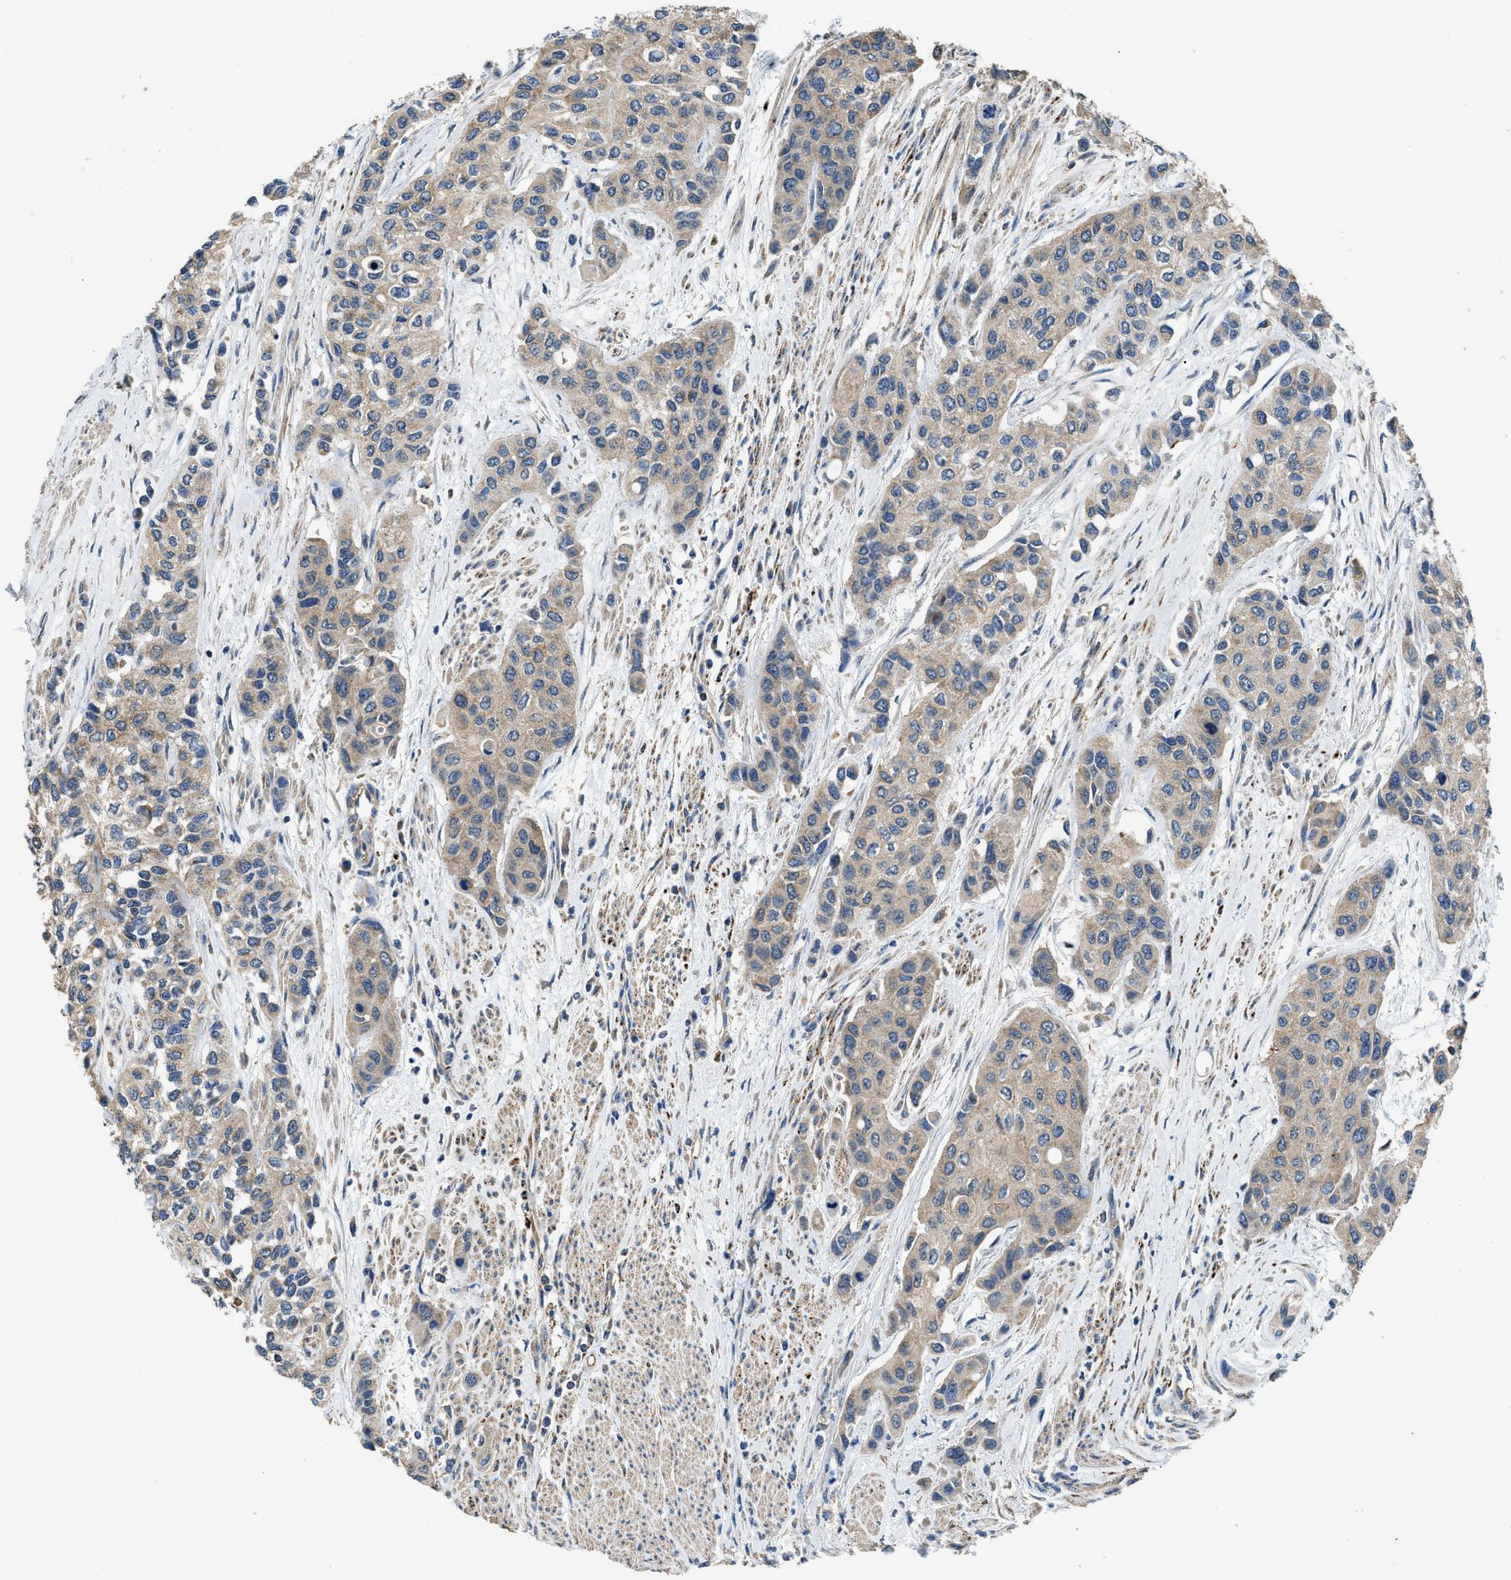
{"staining": {"intensity": "weak", "quantity": ">75%", "location": "cytoplasmic/membranous"}, "tissue": "urothelial cancer", "cell_type": "Tumor cells", "image_type": "cancer", "snomed": [{"axis": "morphology", "description": "Urothelial carcinoma, High grade"}, {"axis": "topography", "description": "Urinary bladder"}], "caption": "An image showing weak cytoplasmic/membranous expression in approximately >75% of tumor cells in urothelial cancer, as visualized by brown immunohistochemical staining.", "gene": "CDK15", "patient": {"sex": "female", "age": 56}}